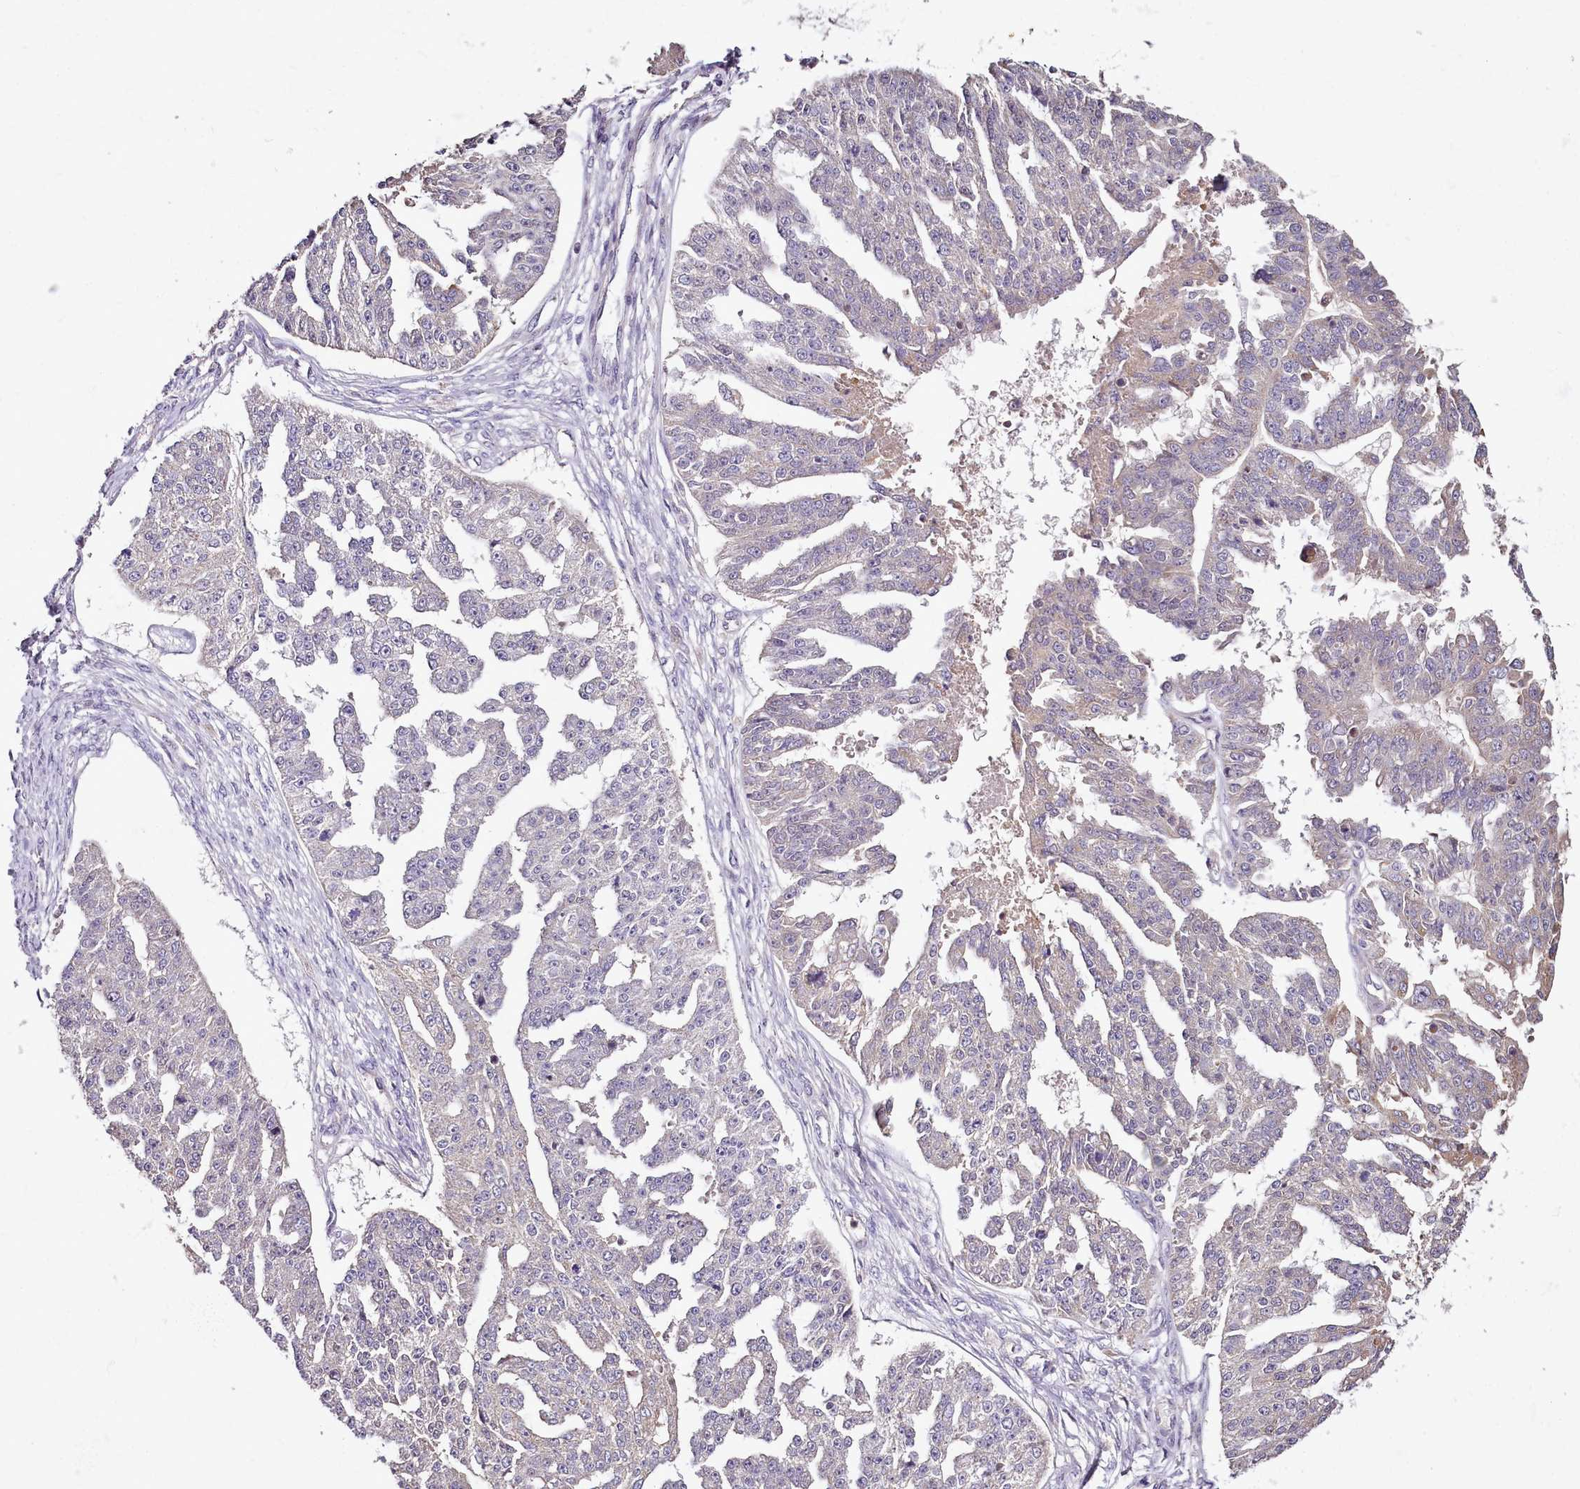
{"staining": {"intensity": "negative", "quantity": "none", "location": "none"}, "tissue": "ovarian cancer", "cell_type": "Tumor cells", "image_type": "cancer", "snomed": [{"axis": "morphology", "description": "Cystadenocarcinoma, serous, NOS"}, {"axis": "topography", "description": "Ovary"}], "caption": "High magnification brightfield microscopy of ovarian cancer stained with DAB (3,3'-diaminobenzidine) (brown) and counterstained with hematoxylin (blue): tumor cells show no significant positivity.", "gene": "ACSS1", "patient": {"sex": "female", "age": 58}}